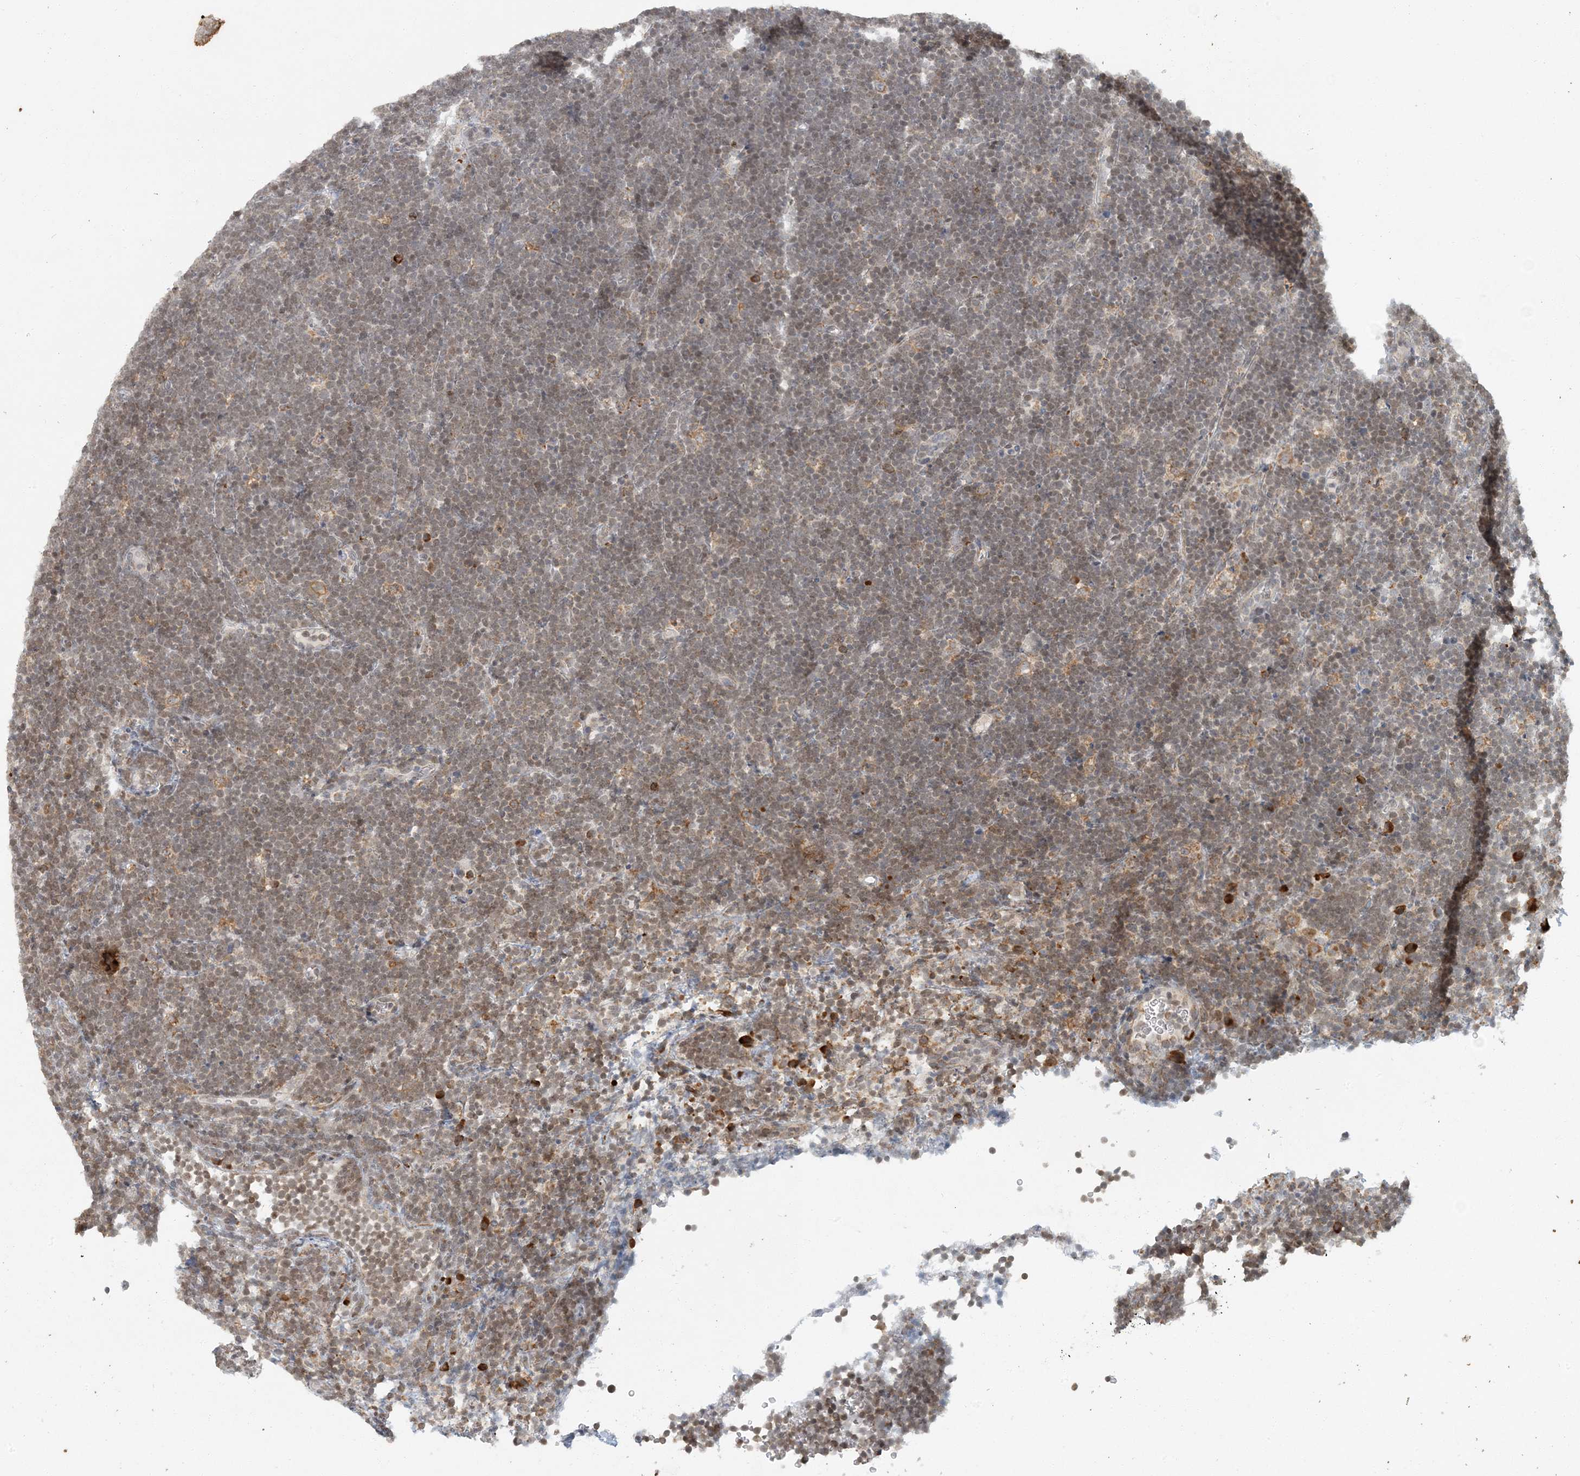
{"staining": {"intensity": "weak", "quantity": ">75%", "location": "nuclear"}, "tissue": "lymphoma", "cell_type": "Tumor cells", "image_type": "cancer", "snomed": [{"axis": "morphology", "description": "Malignant lymphoma, non-Hodgkin's type, High grade"}, {"axis": "topography", "description": "Lymph node"}], "caption": "High-power microscopy captured an immunohistochemistry (IHC) micrograph of high-grade malignant lymphoma, non-Hodgkin's type, revealing weak nuclear expression in about >75% of tumor cells.", "gene": "AK9", "patient": {"sex": "male", "age": 13}}